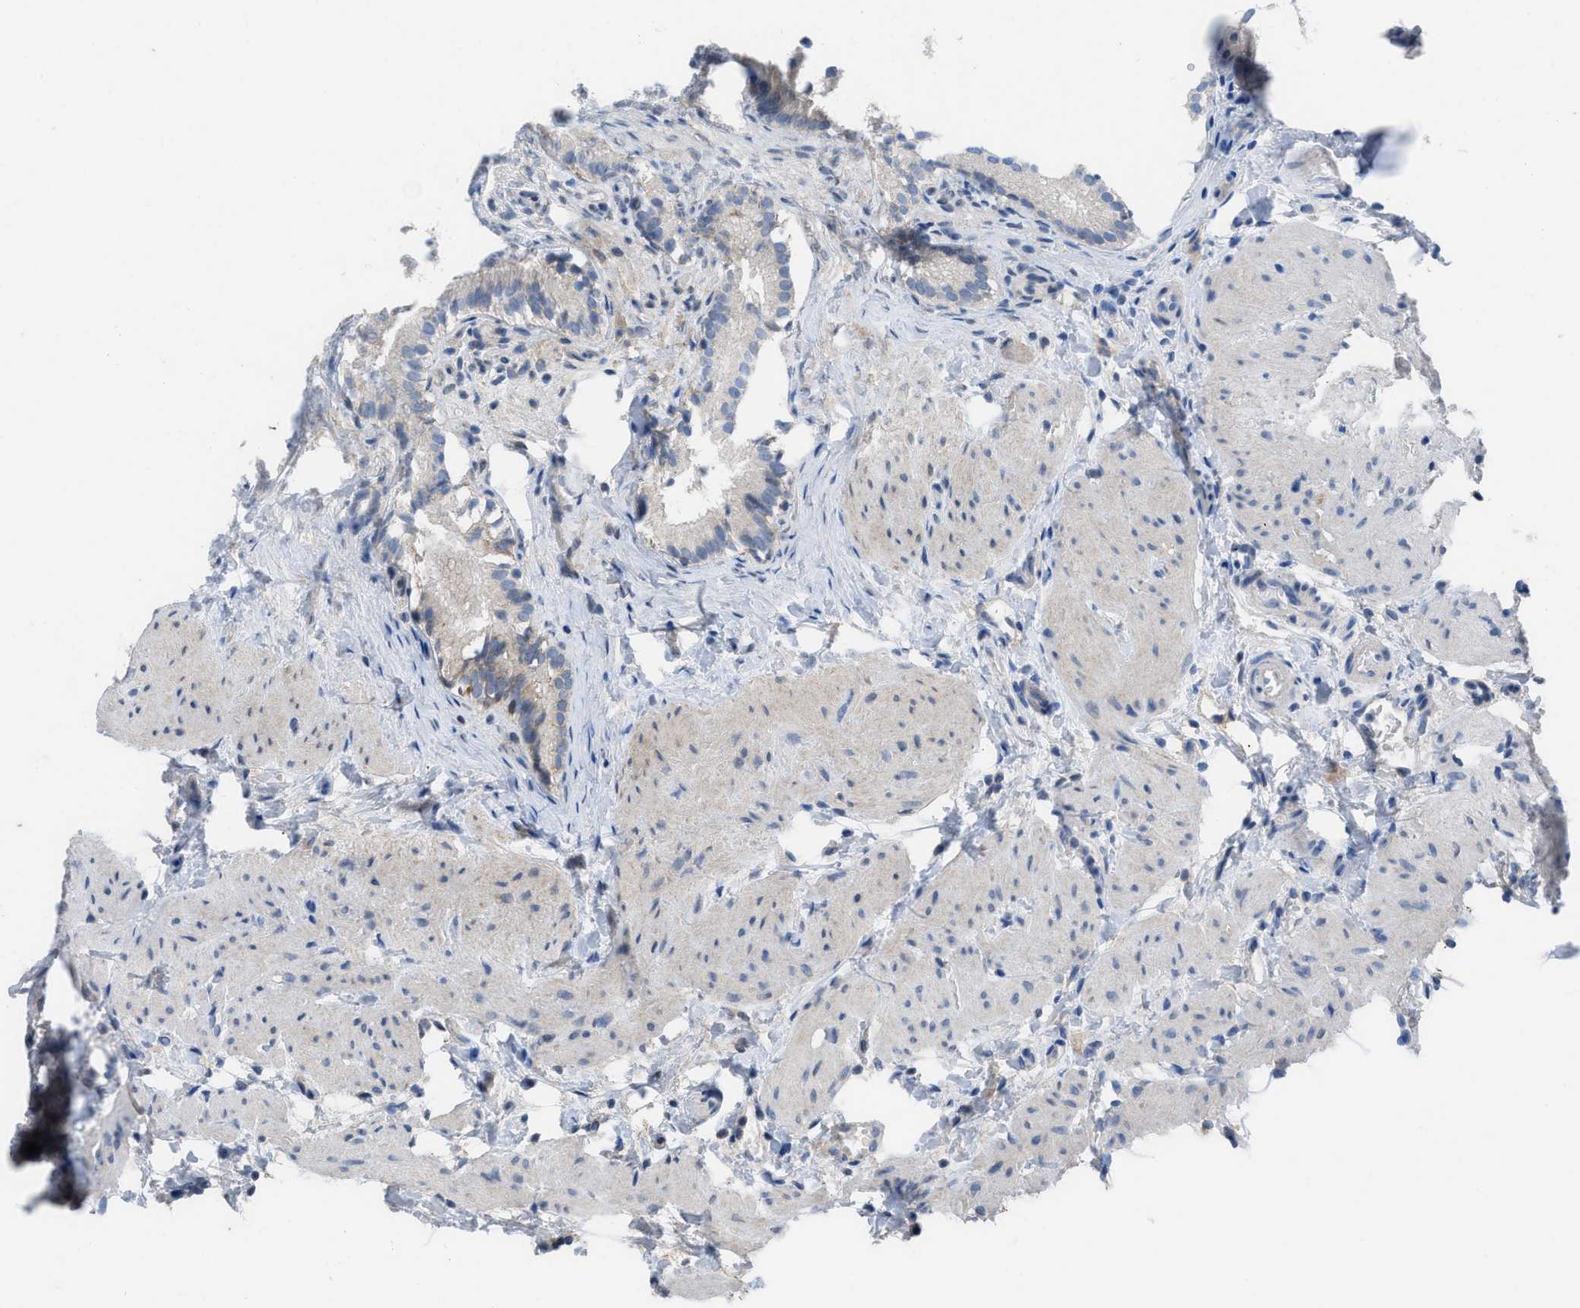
{"staining": {"intensity": "weak", "quantity": "<25%", "location": "cytoplasmic/membranous"}, "tissue": "gallbladder", "cell_type": "Glandular cells", "image_type": "normal", "snomed": [{"axis": "morphology", "description": "Normal tissue, NOS"}, {"axis": "topography", "description": "Gallbladder"}], "caption": "This is an immunohistochemistry photomicrograph of benign human gallbladder. There is no positivity in glandular cells.", "gene": "HPX", "patient": {"sex": "female", "age": 26}}